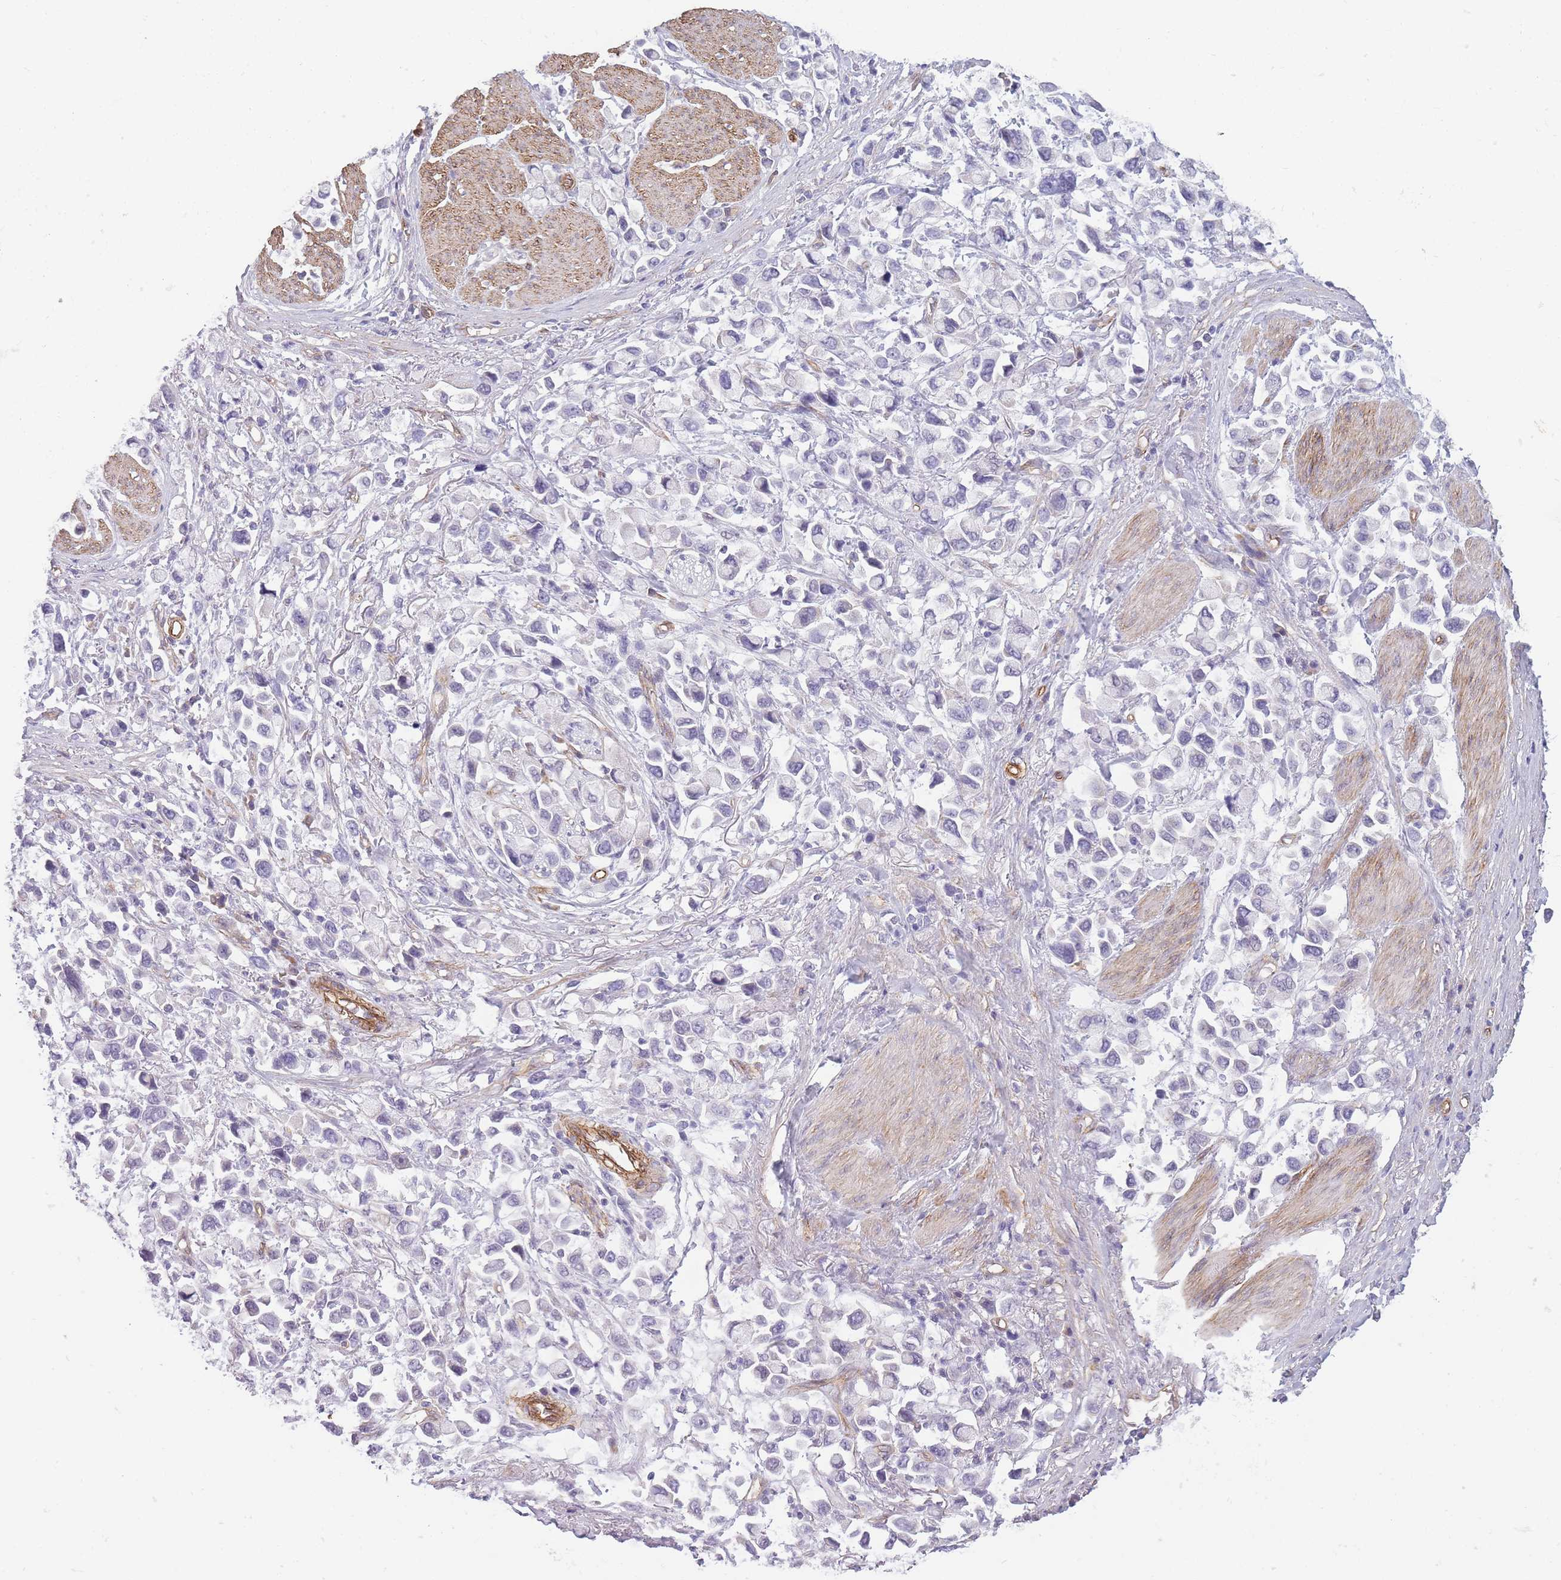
{"staining": {"intensity": "negative", "quantity": "none", "location": "none"}, "tissue": "stomach cancer", "cell_type": "Tumor cells", "image_type": "cancer", "snomed": [{"axis": "morphology", "description": "Adenocarcinoma, NOS"}, {"axis": "topography", "description": "Stomach"}], "caption": "A photomicrograph of human adenocarcinoma (stomach) is negative for staining in tumor cells.", "gene": "OR6B3", "patient": {"sex": "female", "age": 81}}